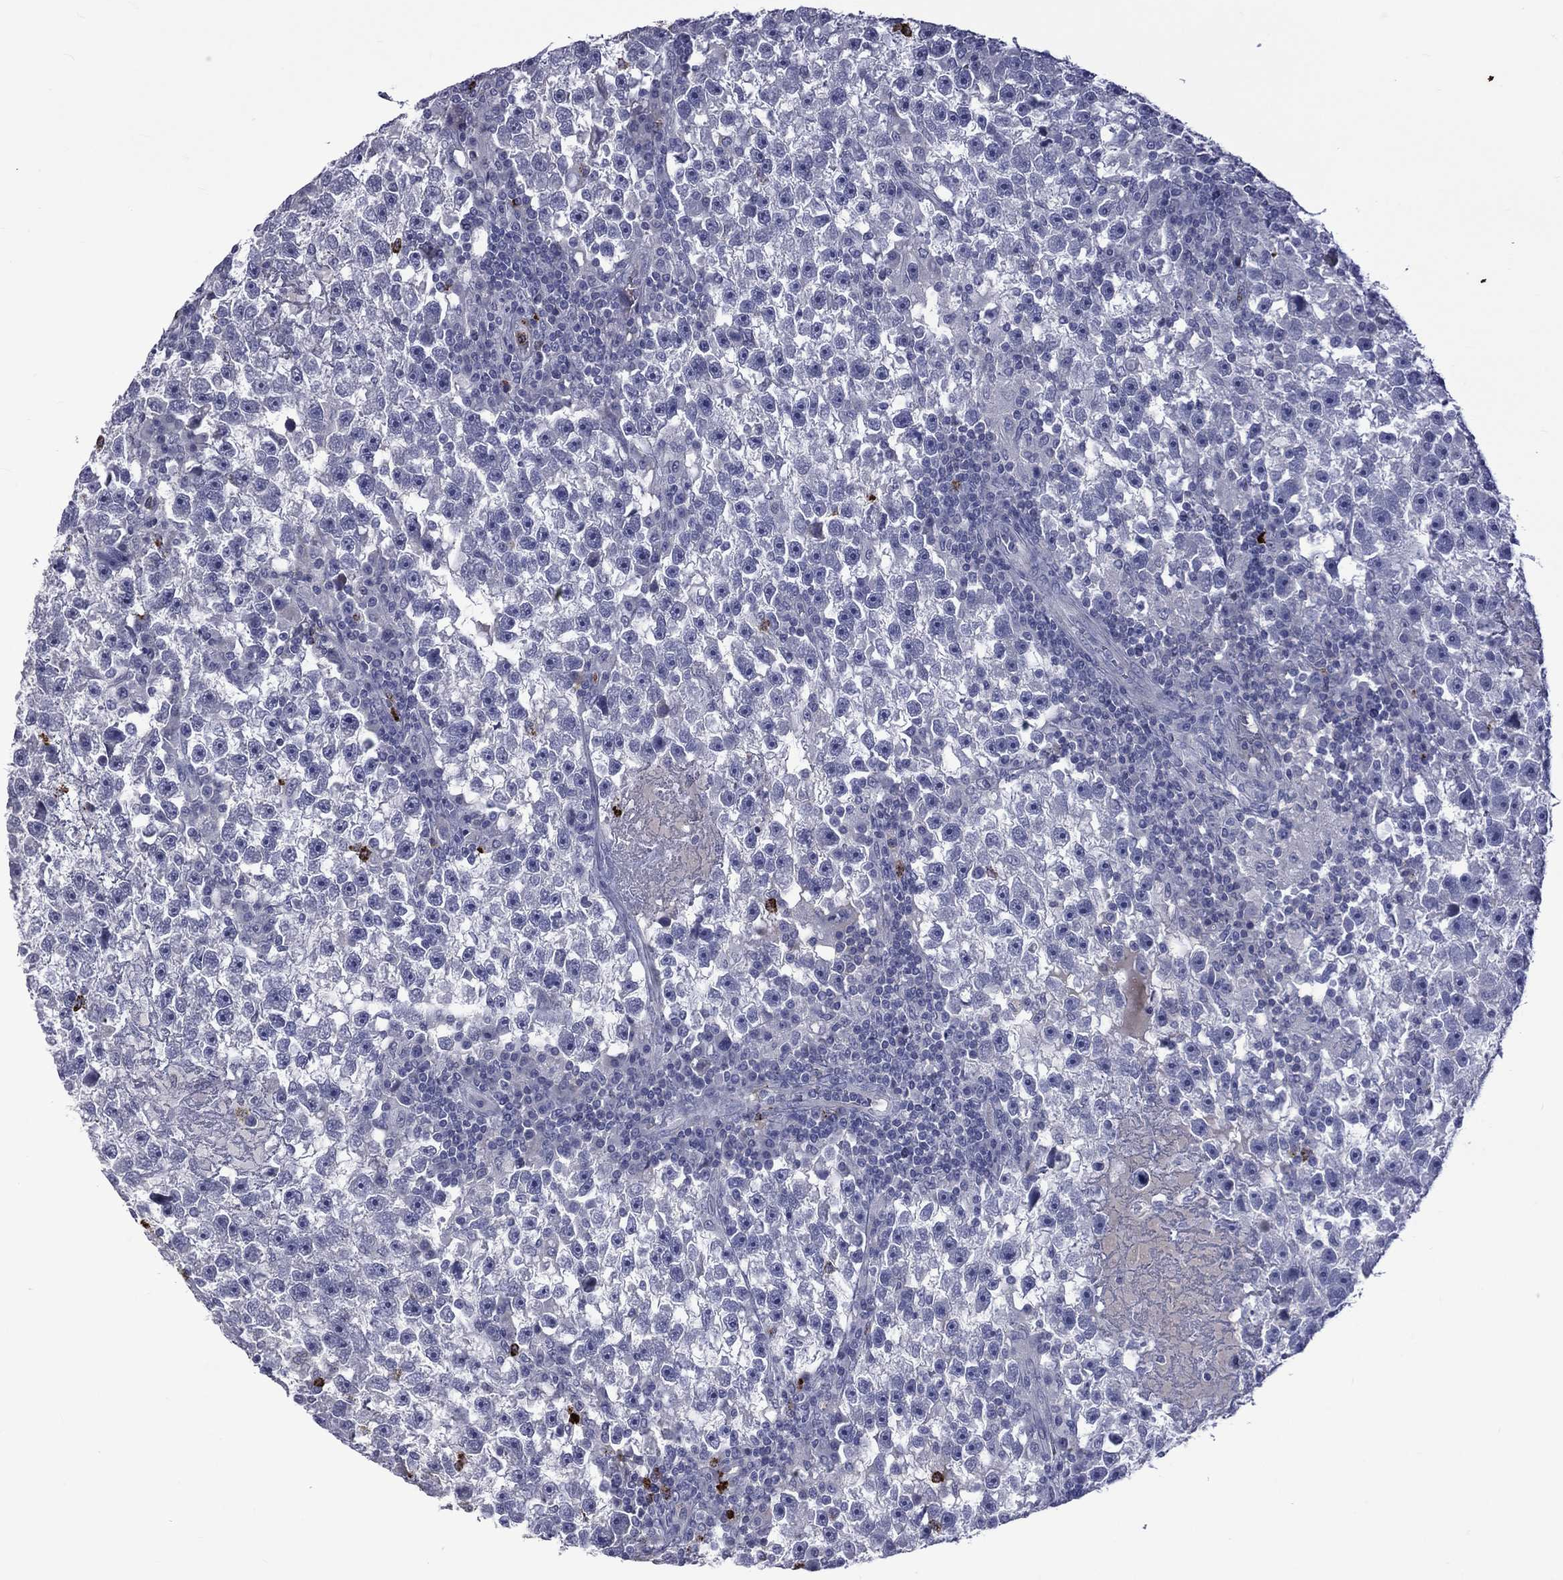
{"staining": {"intensity": "negative", "quantity": "none", "location": "none"}, "tissue": "testis cancer", "cell_type": "Tumor cells", "image_type": "cancer", "snomed": [{"axis": "morphology", "description": "Seminoma, NOS"}, {"axis": "topography", "description": "Testis"}], "caption": "A micrograph of testis seminoma stained for a protein exhibits no brown staining in tumor cells.", "gene": "ELANE", "patient": {"sex": "male", "age": 47}}